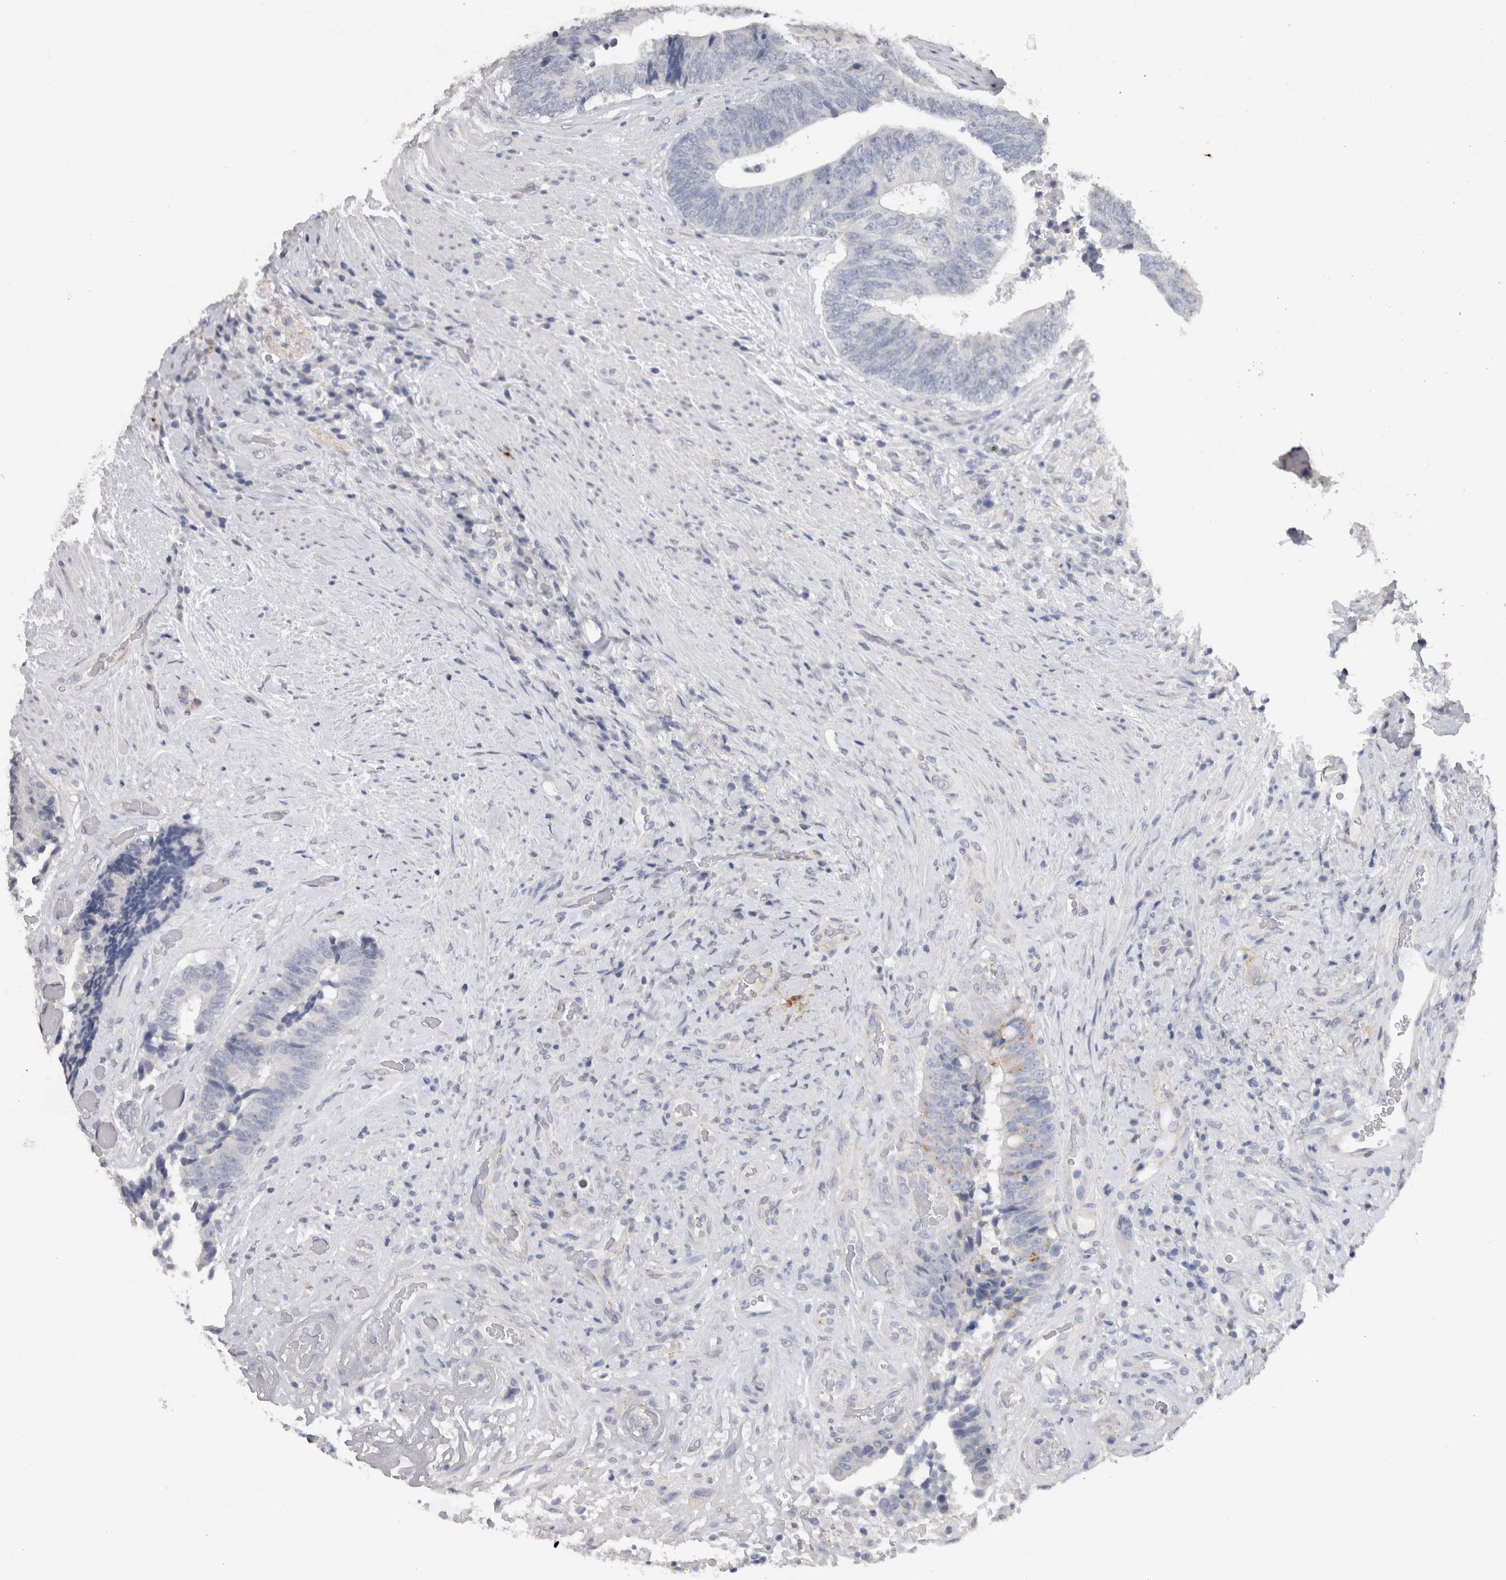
{"staining": {"intensity": "negative", "quantity": "none", "location": "none"}, "tissue": "colorectal cancer", "cell_type": "Tumor cells", "image_type": "cancer", "snomed": [{"axis": "morphology", "description": "Adenocarcinoma, NOS"}, {"axis": "topography", "description": "Rectum"}], "caption": "Tumor cells are negative for protein expression in human adenocarcinoma (colorectal).", "gene": "CDH6", "patient": {"sex": "male", "age": 72}}